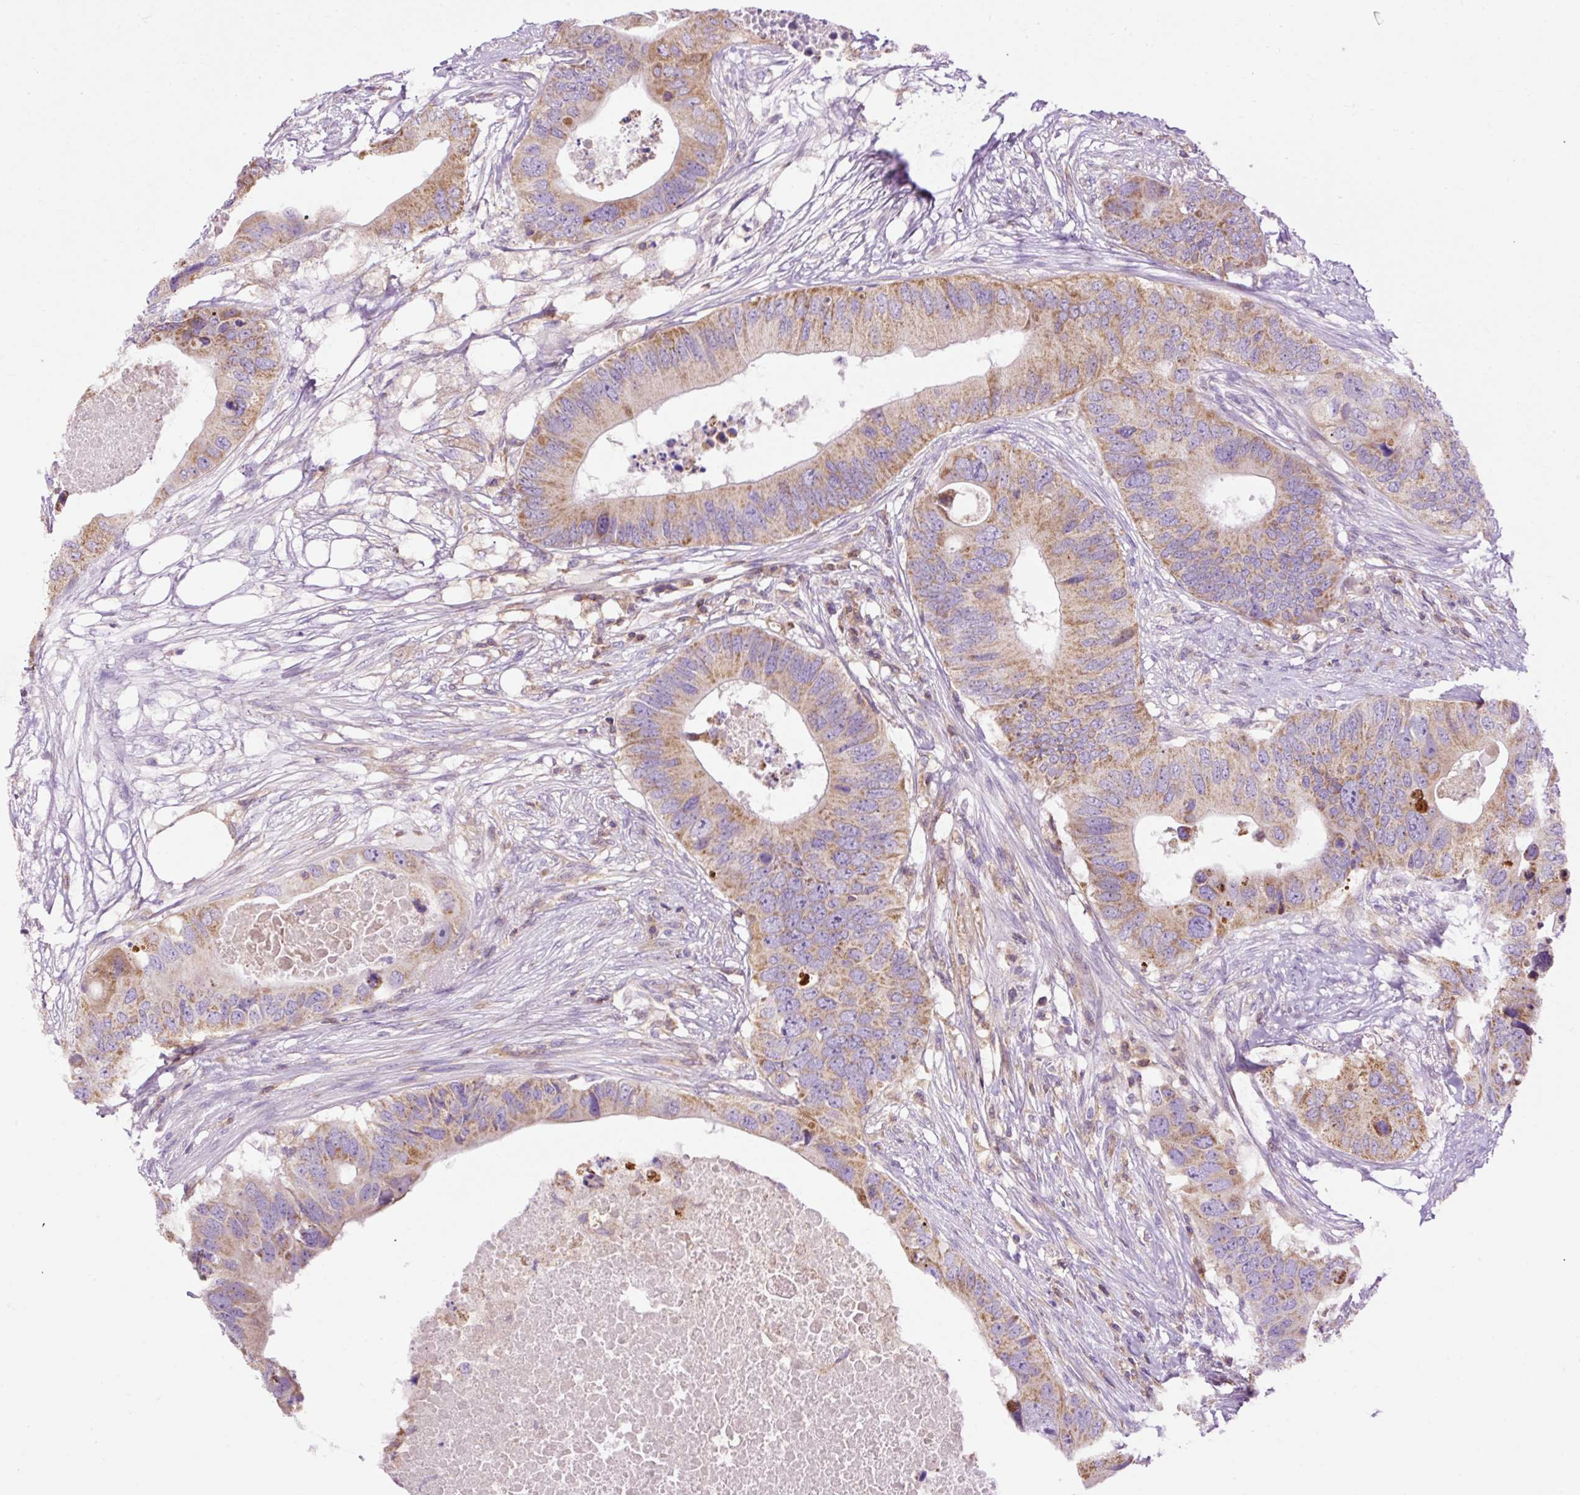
{"staining": {"intensity": "moderate", "quantity": ">75%", "location": "cytoplasmic/membranous"}, "tissue": "colorectal cancer", "cell_type": "Tumor cells", "image_type": "cancer", "snomed": [{"axis": "morphology", "description": "Adenocarcinoma, NOS"}, {"axis": "topography", "description": "Colon"}], "caption": "The micrograph exhibits staining of colorectal cancer, revealing moderate cytoplasmic/membranous protein expression (brown color) within tumor cells. The staining was performed using DAB, with brown indicating positive protein expression. Nuclei are stained blue with hematoxylin.", "gene": "CD83", "patient": {"sex": "male", "age": 71}}